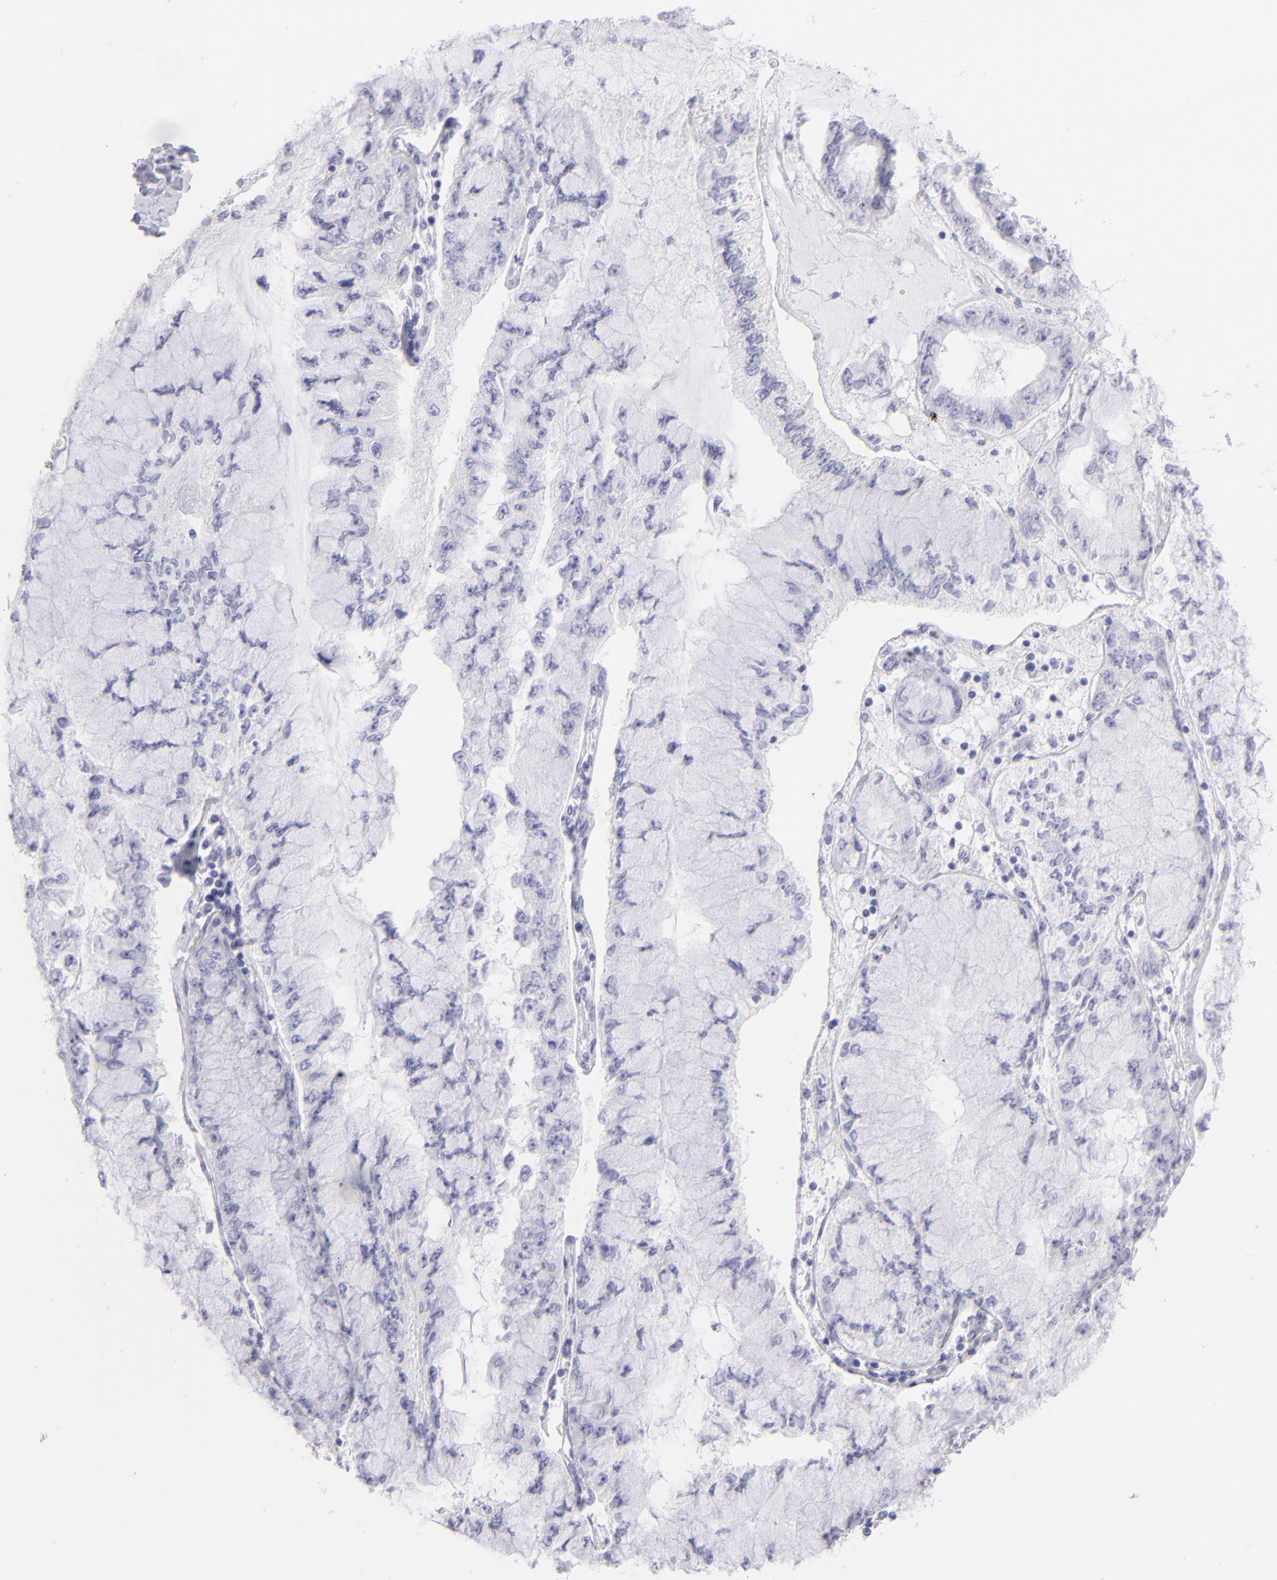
{"staining": {"intensity": "negative", "quantity": "none", "location": "none"}, "tissue": "liver cancer", "cell_type": "Tumor cells", "image_type": "cancer", "snomed": [{"axis": "morphology", "description": "Cholangiocarcinoma"}, {"axis": "topography", "description": "Liver"}], "caption": "There is no significant staining in tumor cells of liver cancer.", "gene": "SLC1A3", "patient": {"sex": "female", "age": 79}}